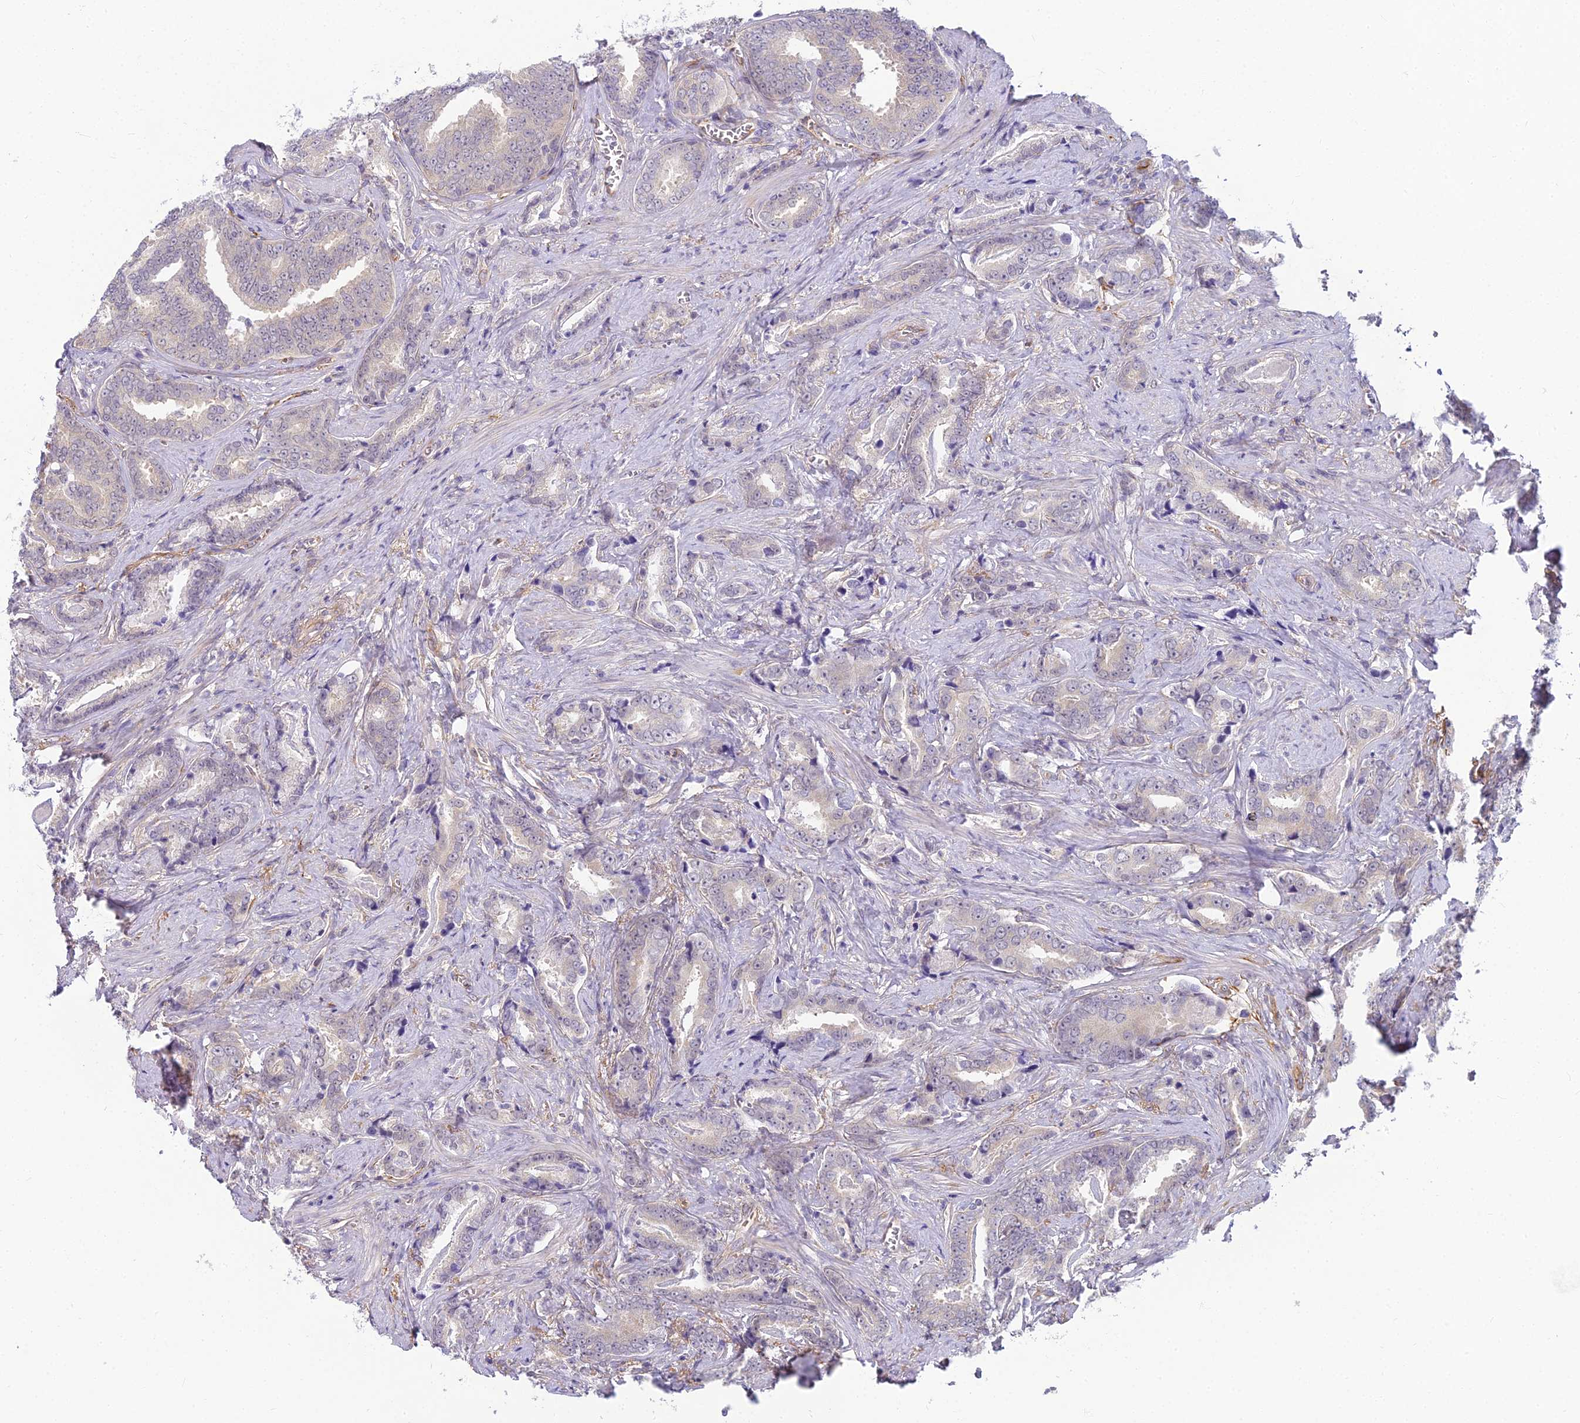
{"staining": {"intensity": "negative", "quantity": "none", "location": "none"}, "tissue": "prostate cancer", "cell_type": "Tumor cells", "image_type": "cancer", "snomed": [{"axis": "morphology", "description": "Adenocarcinoma, High grade"}, {"axis": "topography", "description": "Prostate"}], "caption": "A micrograph of human prostate cancer (adenocarcinoma (high-grade)) is negative for staining in tumor cells.", "gene": "RGL3", "patient": {"sex": "male", "age": 67}}